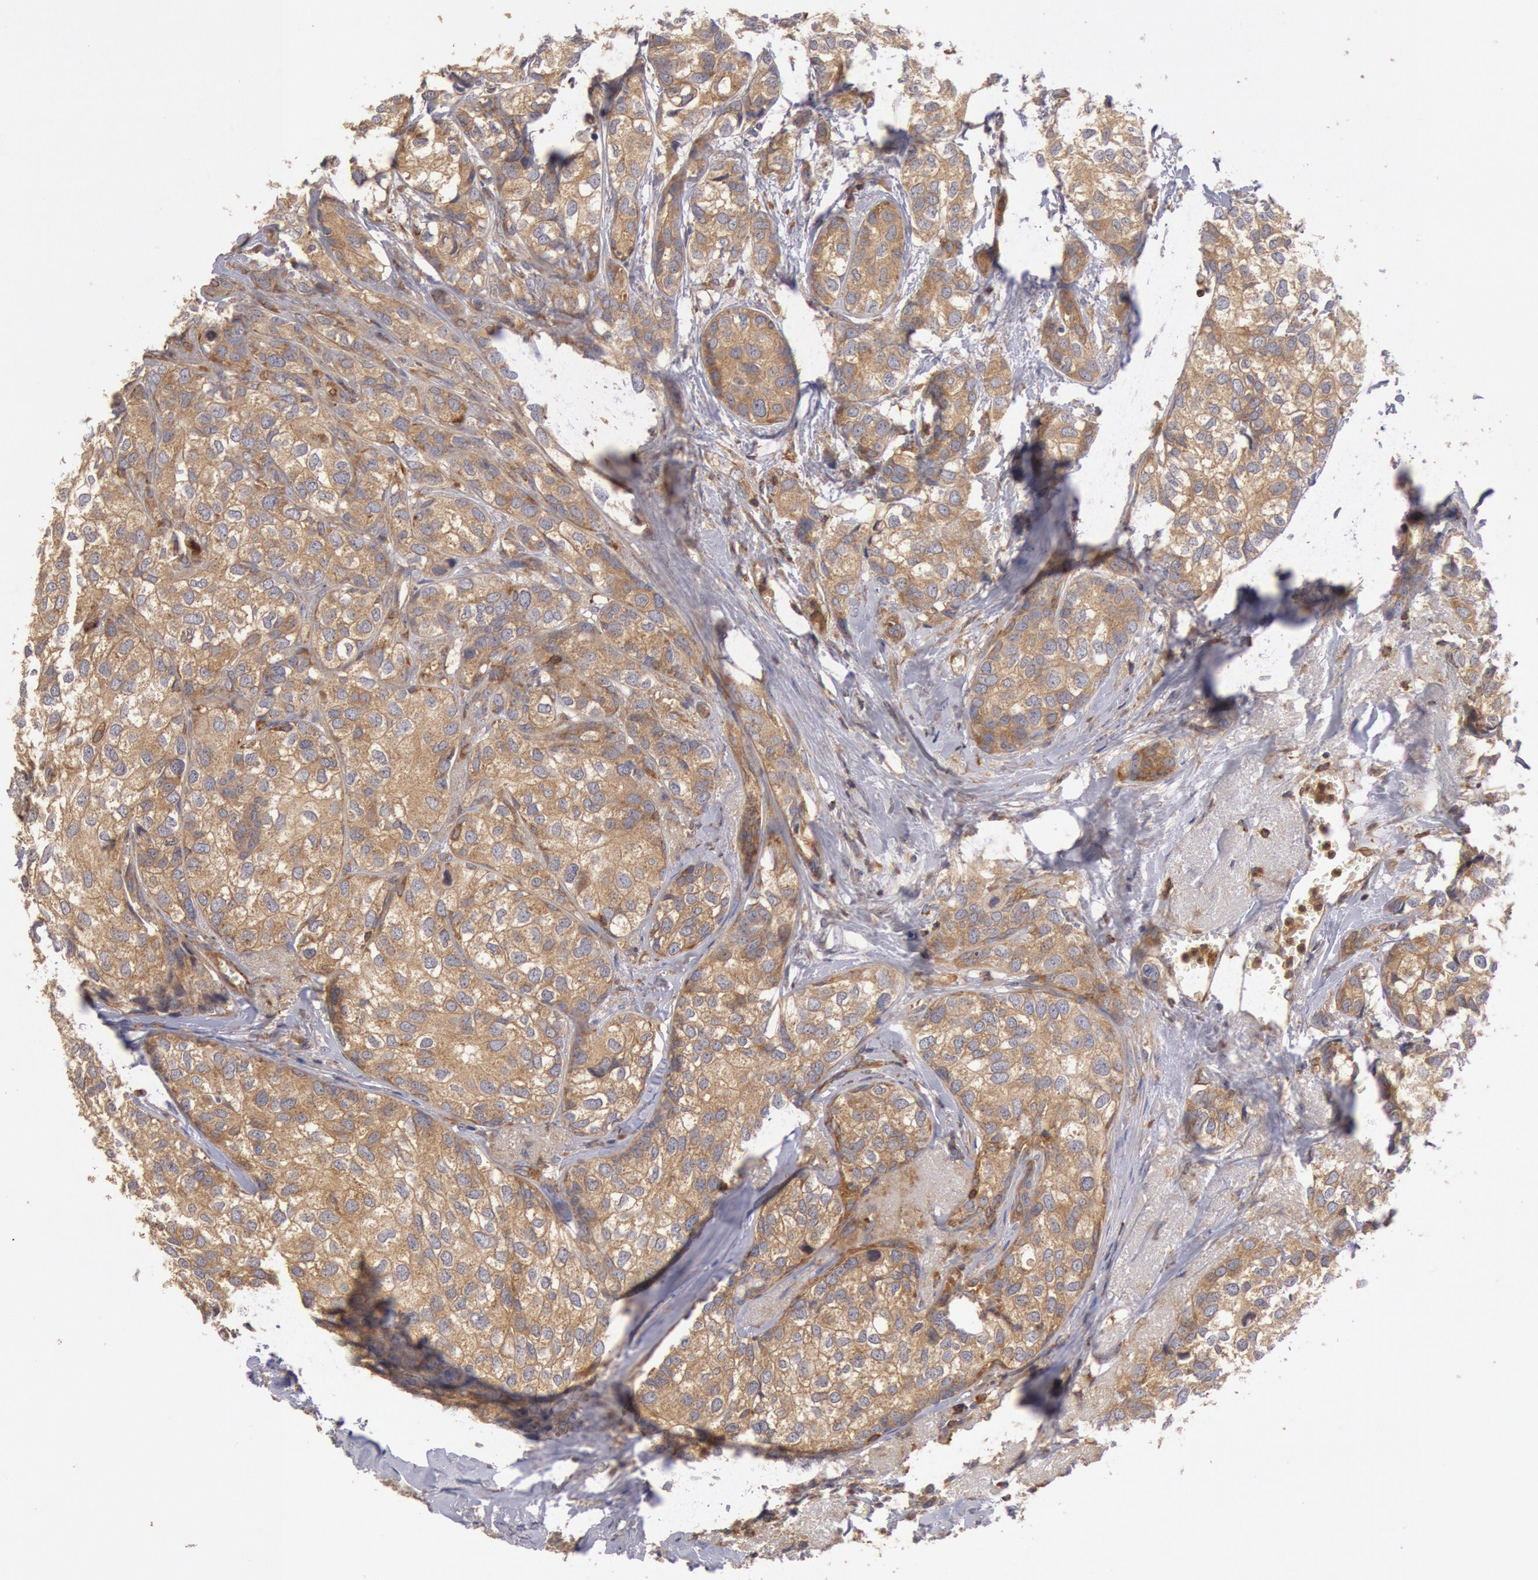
{"staining": {"intensity": "moderate", "quantity": ">75%", "location": "cytoplasmic/membranous"}, "tissue": "breast cancer", "cell_type": "Tumor cells", "image_type": "cancer", "snomed": [{"axis": "morphology", "description": "Duct carcinoma"}, {"axis": "topography", "description": "Breast"}], "caption": "Invasive ductal carcinoma (breast) stained with DAB immunohistochemistry (IHC) reveals medium levels of moderate cytoplasmic/membranous staining in about >75% of tumor cells.", "gene": "PIK3R1", "patient": {"sex": "female", "age": 68}}